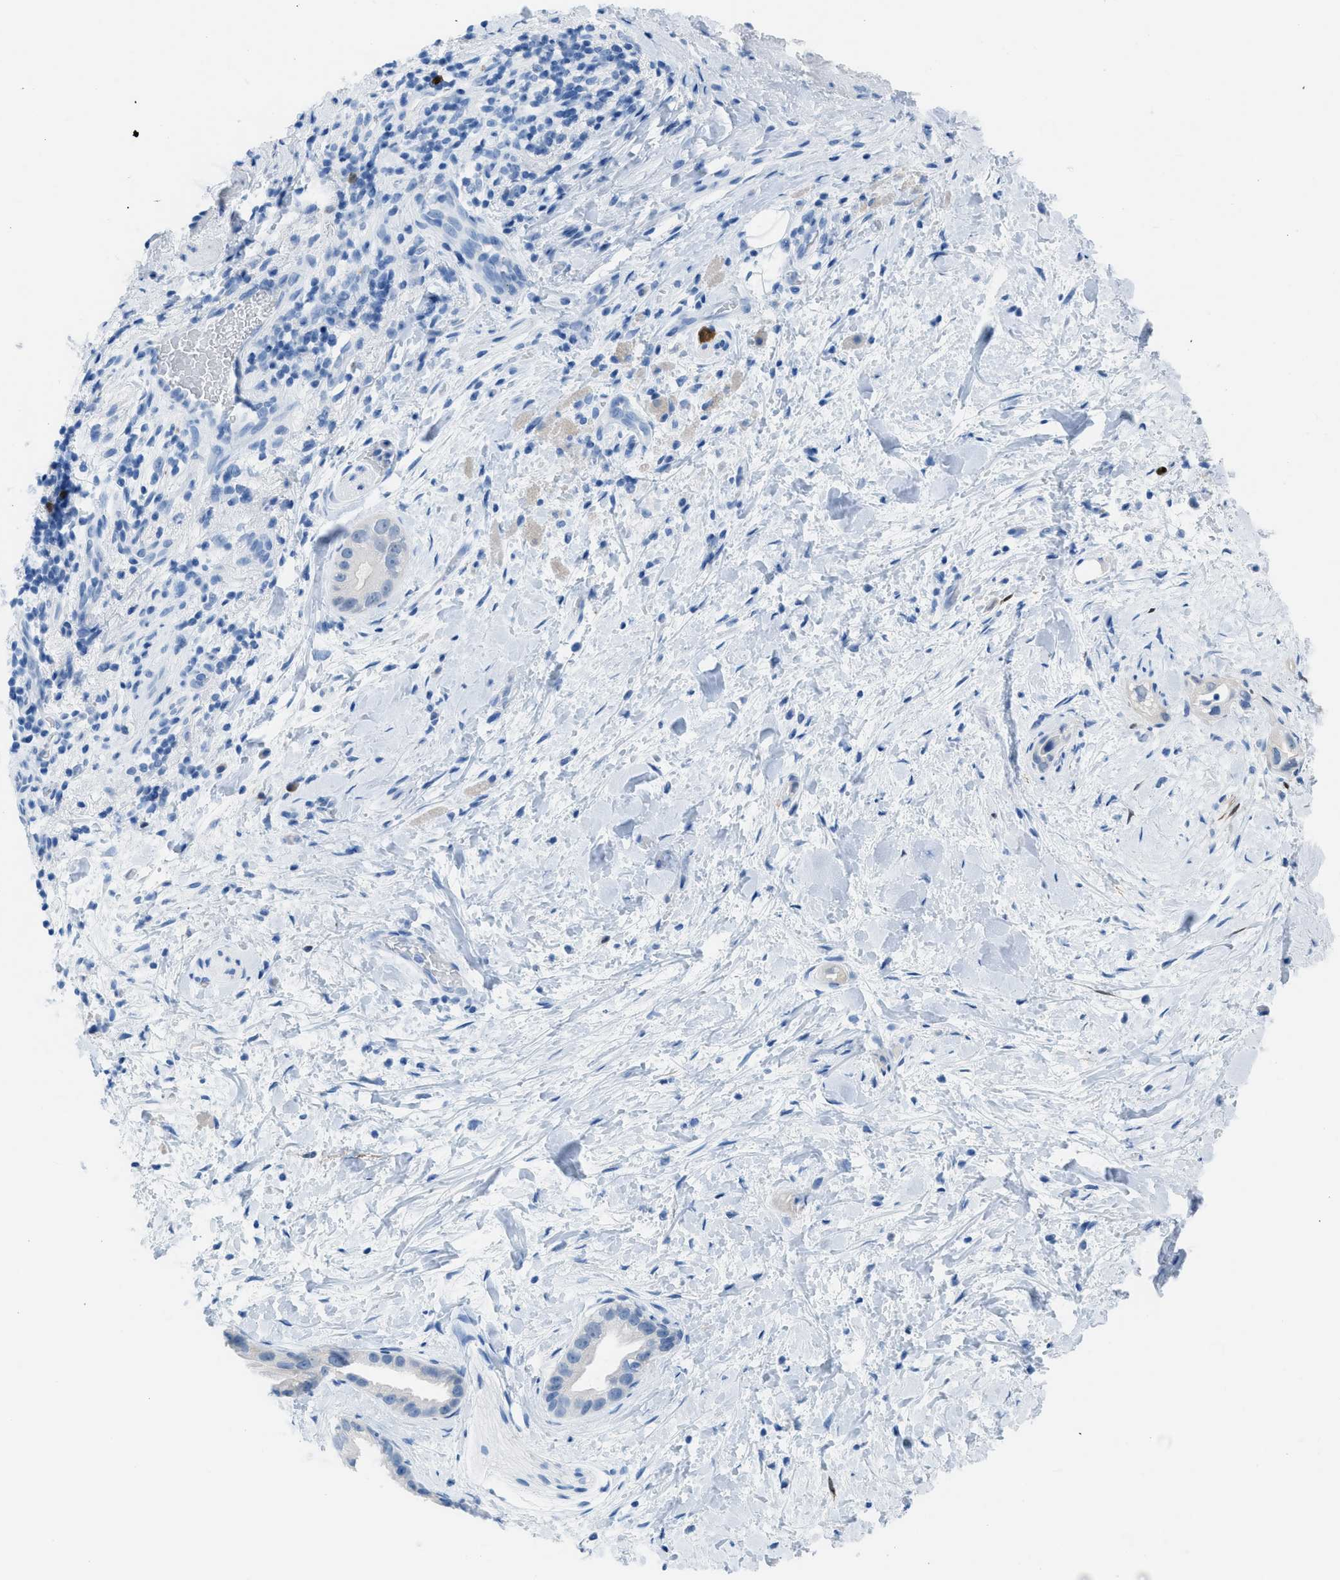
{"staining": {"intensity": "negative", "quantity": "none", "location": "none"}, "tissue": "pancreatic cancer", "cell_type": "Tumor cells", "image_type": "cancer", "snomed": [{"axis": "morphology", "description": "Adenocarcinoma, NOS"}, {"axis": "topography", "description": "Pancreas"}], "caption": "Micrograph shows no significant protein expression in tumor cells of pancreatic adenocarcinoma. (DAB immunohistochemistry visualized using brightfield microscopy, high magnification).", "gene": "CDKN2A", "patient": {"sex": "male", "age": 55}}